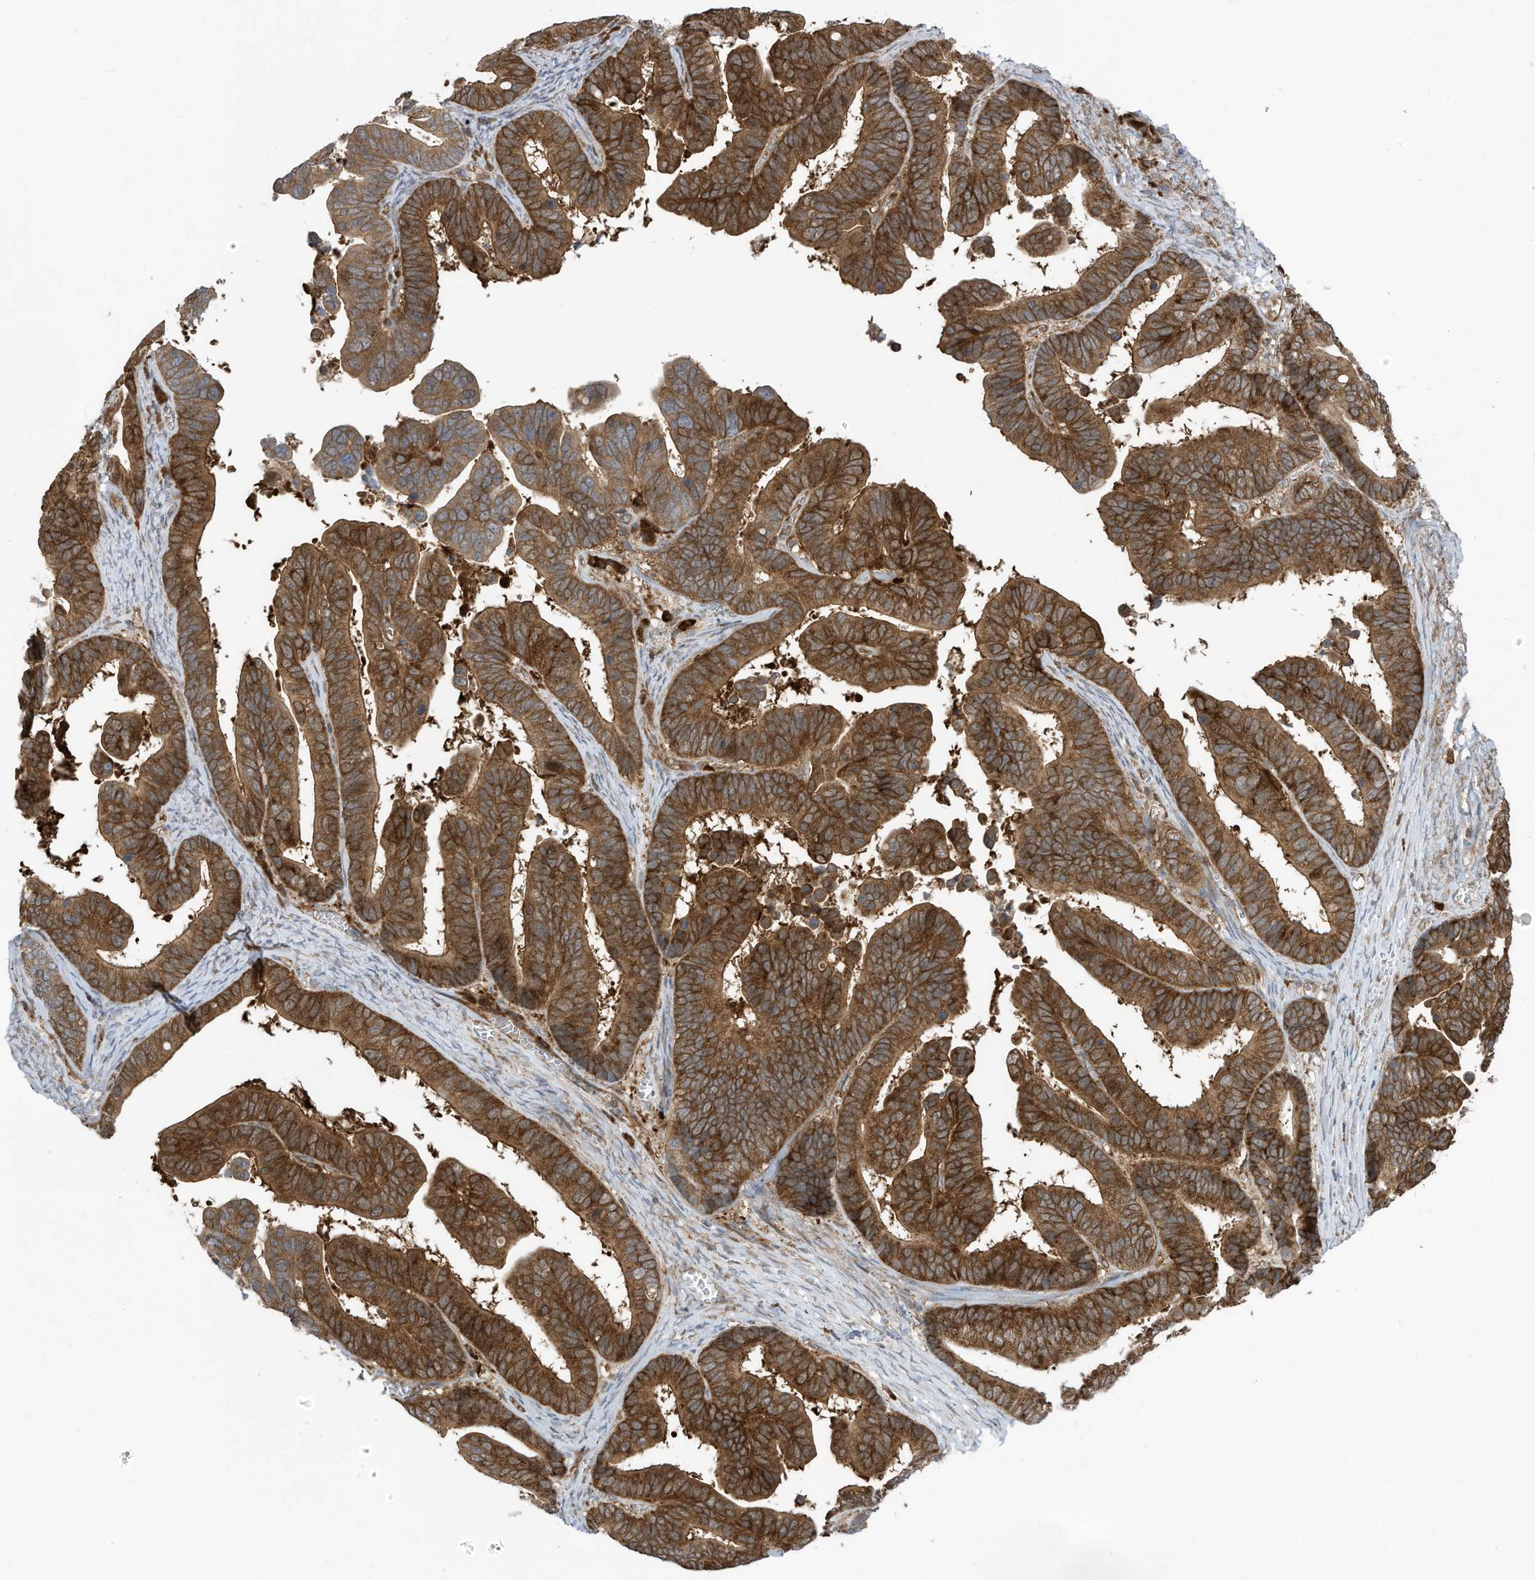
{"staining": {"intensity": "strong", "quantity": ">75%", "location": "cytoplasmic/membranous"}, "tissue": "ovarian cancer", "cell_type": "Tumor cells", "image_type": "cancer", "snomed": [{"axis": "morphology", "description": "Cystadenocarcinoma, serous, NOS"}, {"axis": "topography", "description": "Ovary"}], "caption": "Immunohistochemistry (DAB) staining of ovarian serous cystadenocarcinoma reveals strong cytoplasmic/membranous protein staining in approximately >75% of tumor cells.", "gene": "USE1", "patient": {"sex": "female", "age": 56}}